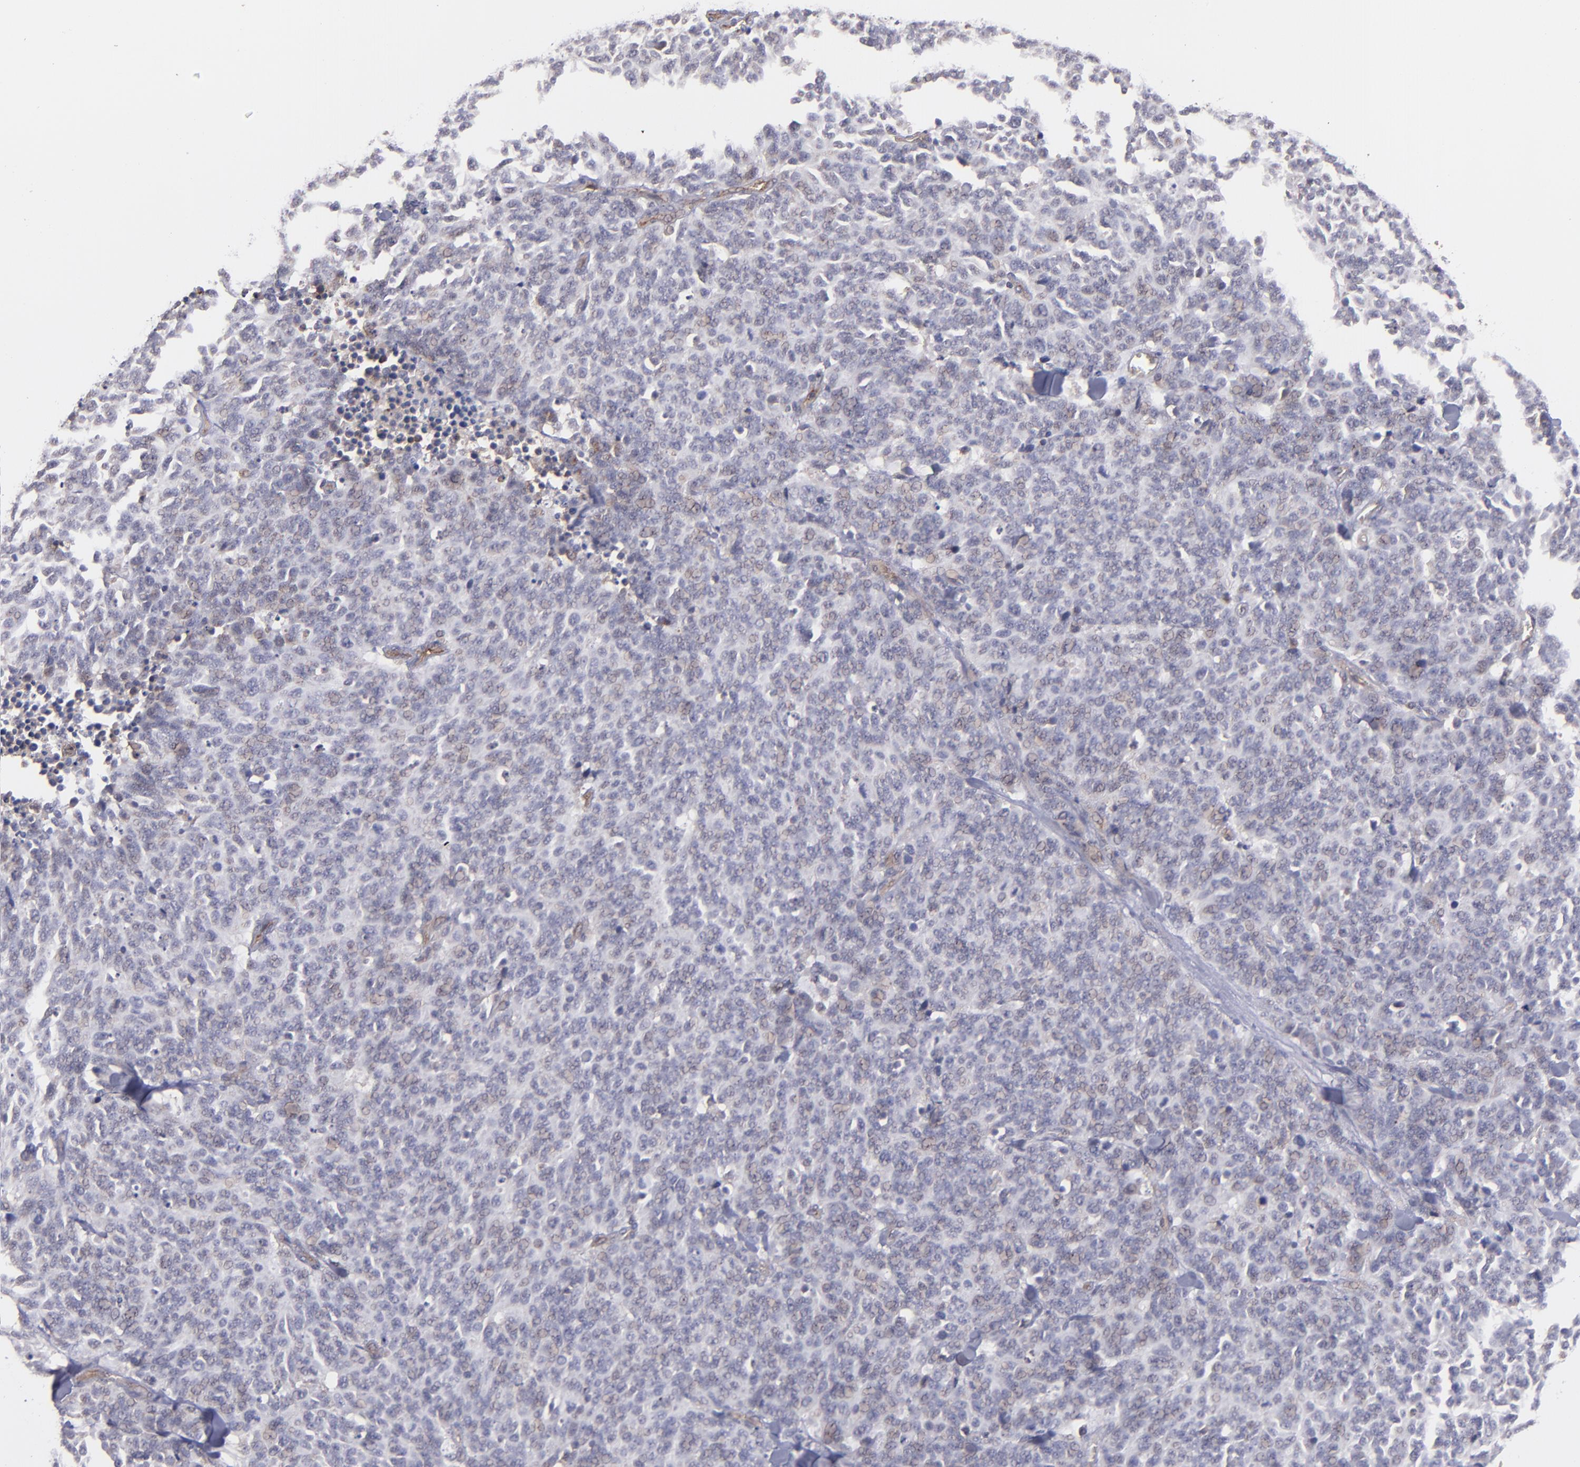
{"staining": {"intensity": "negative", "quantity": "none", "location": "none"}, "tissue": "lung cancer", "cell_type": "Tumor cells", "image_type": "cancer", "snomed": [{"axis": "morphology", "description": "Neoplasm, malignant, NOS"}, {"axis": "topography", "description": "Lung"}], "caption": "IHC of lung cancer (malignant neoplasm) displays no staining in tumor cells. Nuclei are stained in blue.", "gene": "ICAM1", "patient": {"sex": "female", "age": 58}}